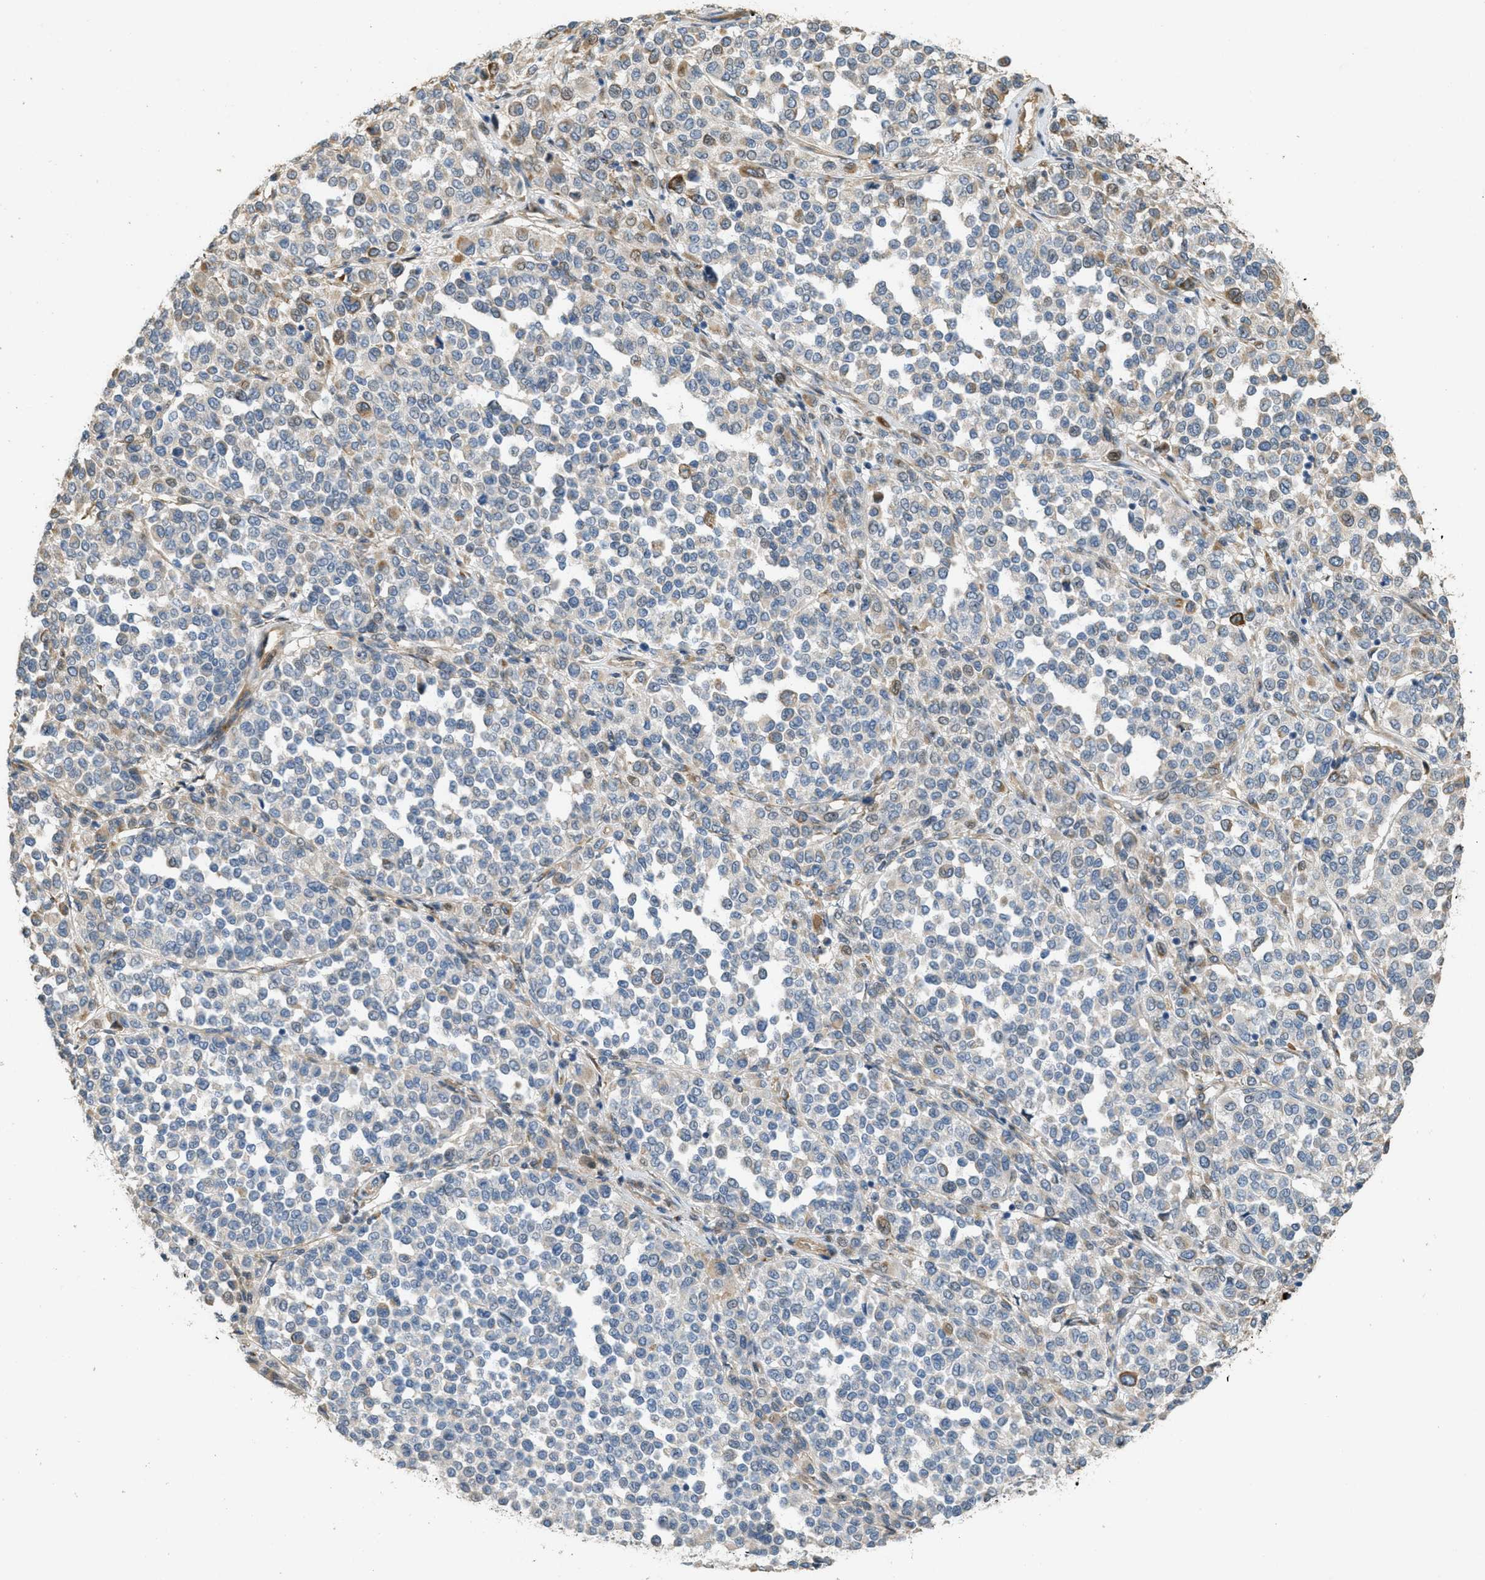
{"staining": {"intensity": "weak", "quantity": "<25%", "location": "cytoplasmic/membranous"}, "tissue": "melanoma", "cell_type": "Tumor cells", "image_type": "cancer", "snomed": [{"axis": "morphology", "description": "Malignant melanoma, Metastatic site"}, {"axis": "topography", "description": "Pancreas"}], "caption": "Immunohistochemistry (IHC) of malignant melanoma (metastatic site) demonstrates no positivity in tumor cells.", "gene": "ADCY5", "patient": {"sex": "female", "age": 30}}